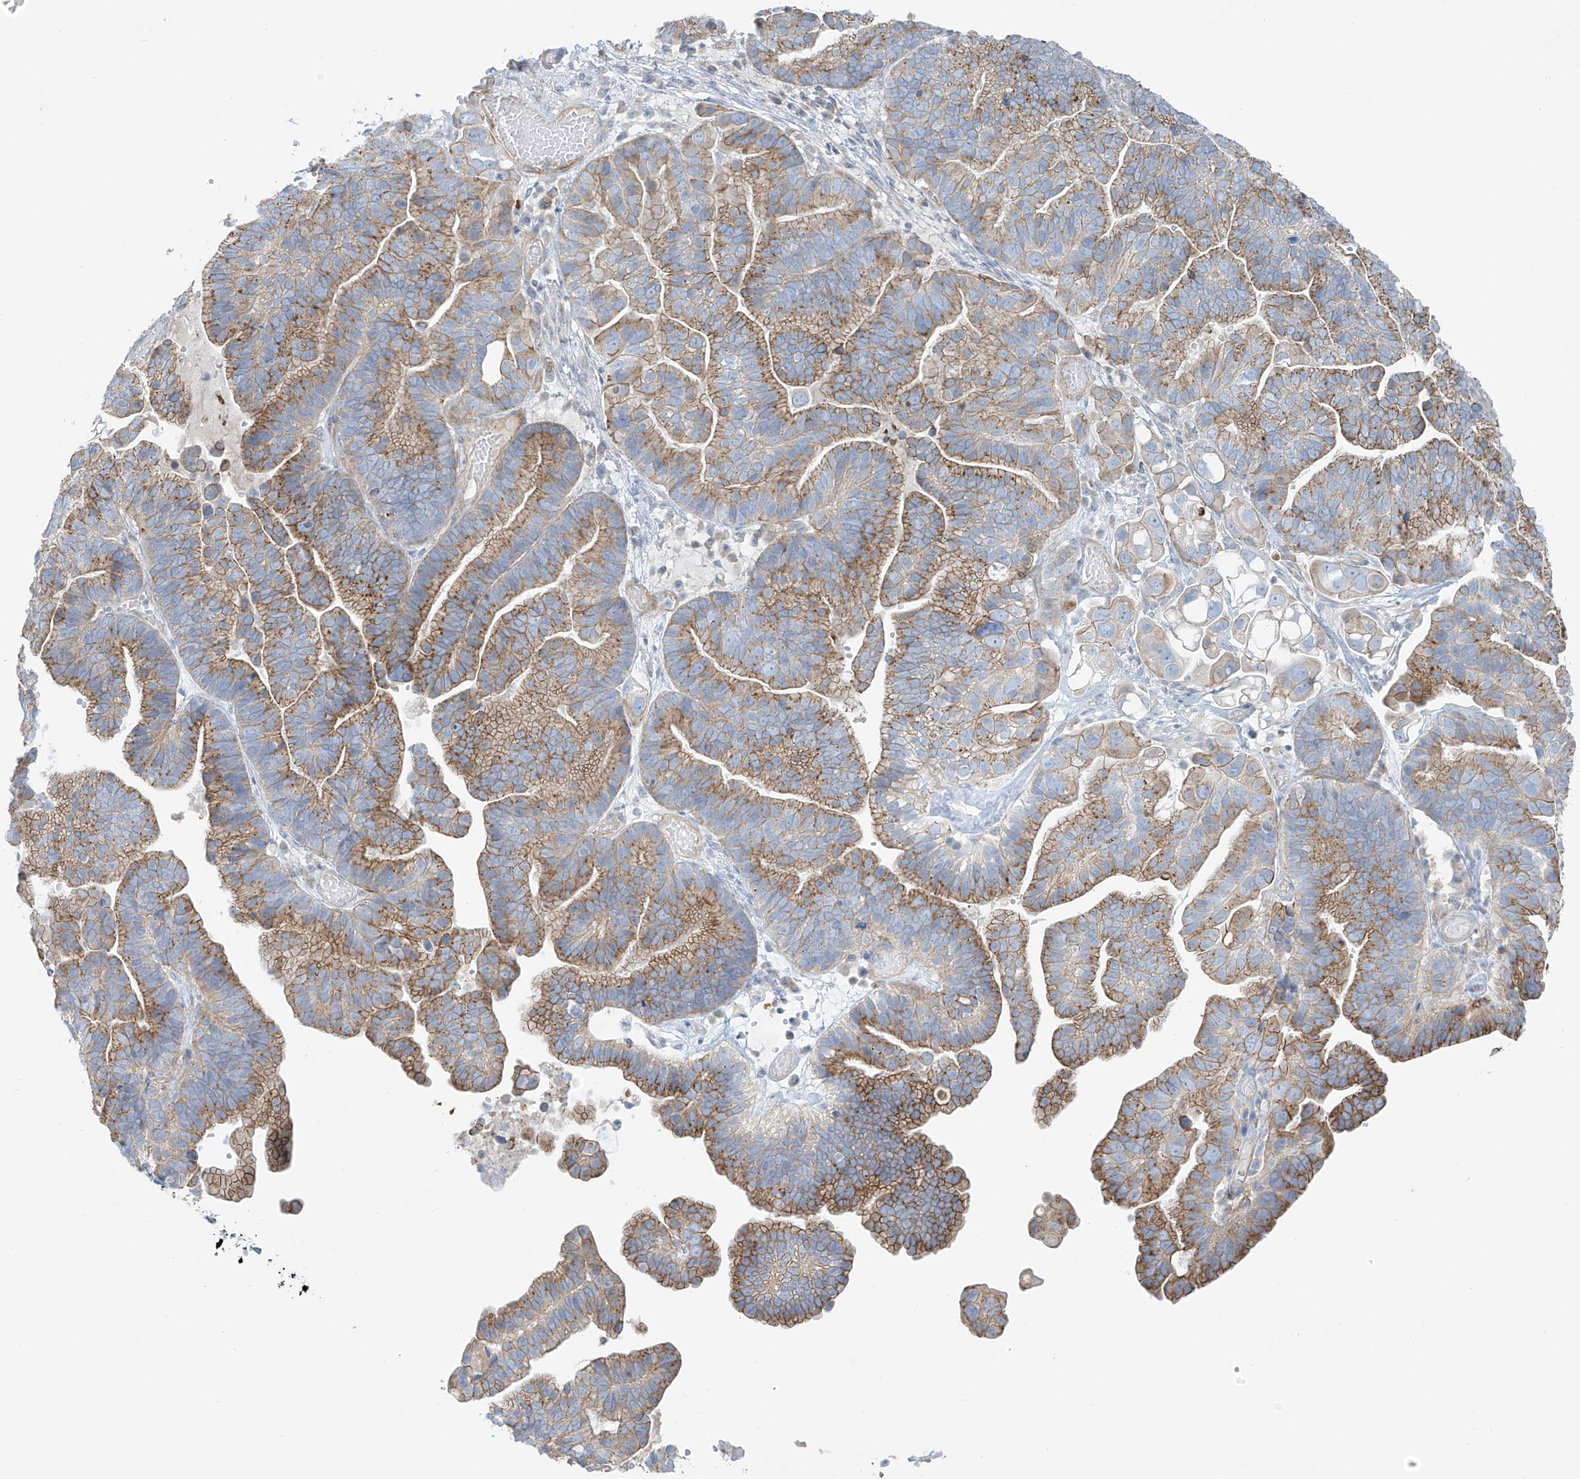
{"staining": {"intensity": "moderate", "quantity": ">75%", "location": "cytoplasmic/membranous"}, "tissue": "ovarian cancer", "cell_type": "Tumor cells", "image_type": "cancer", "snomed": [{"axis": "morphology", "description": "Cystadenocarcinoma, serous, NOS"}, {"axis": "topography", "description": "Ovary"}], "caption": "Tumor cells show medium levels of moderate cytoplasmic/membranous positivity in about >75% of cells in ovarian cancer (serous cystadenocarcinoma).", "gene": "VAMP5", "patient": {"sex": "female", "age": 56}}